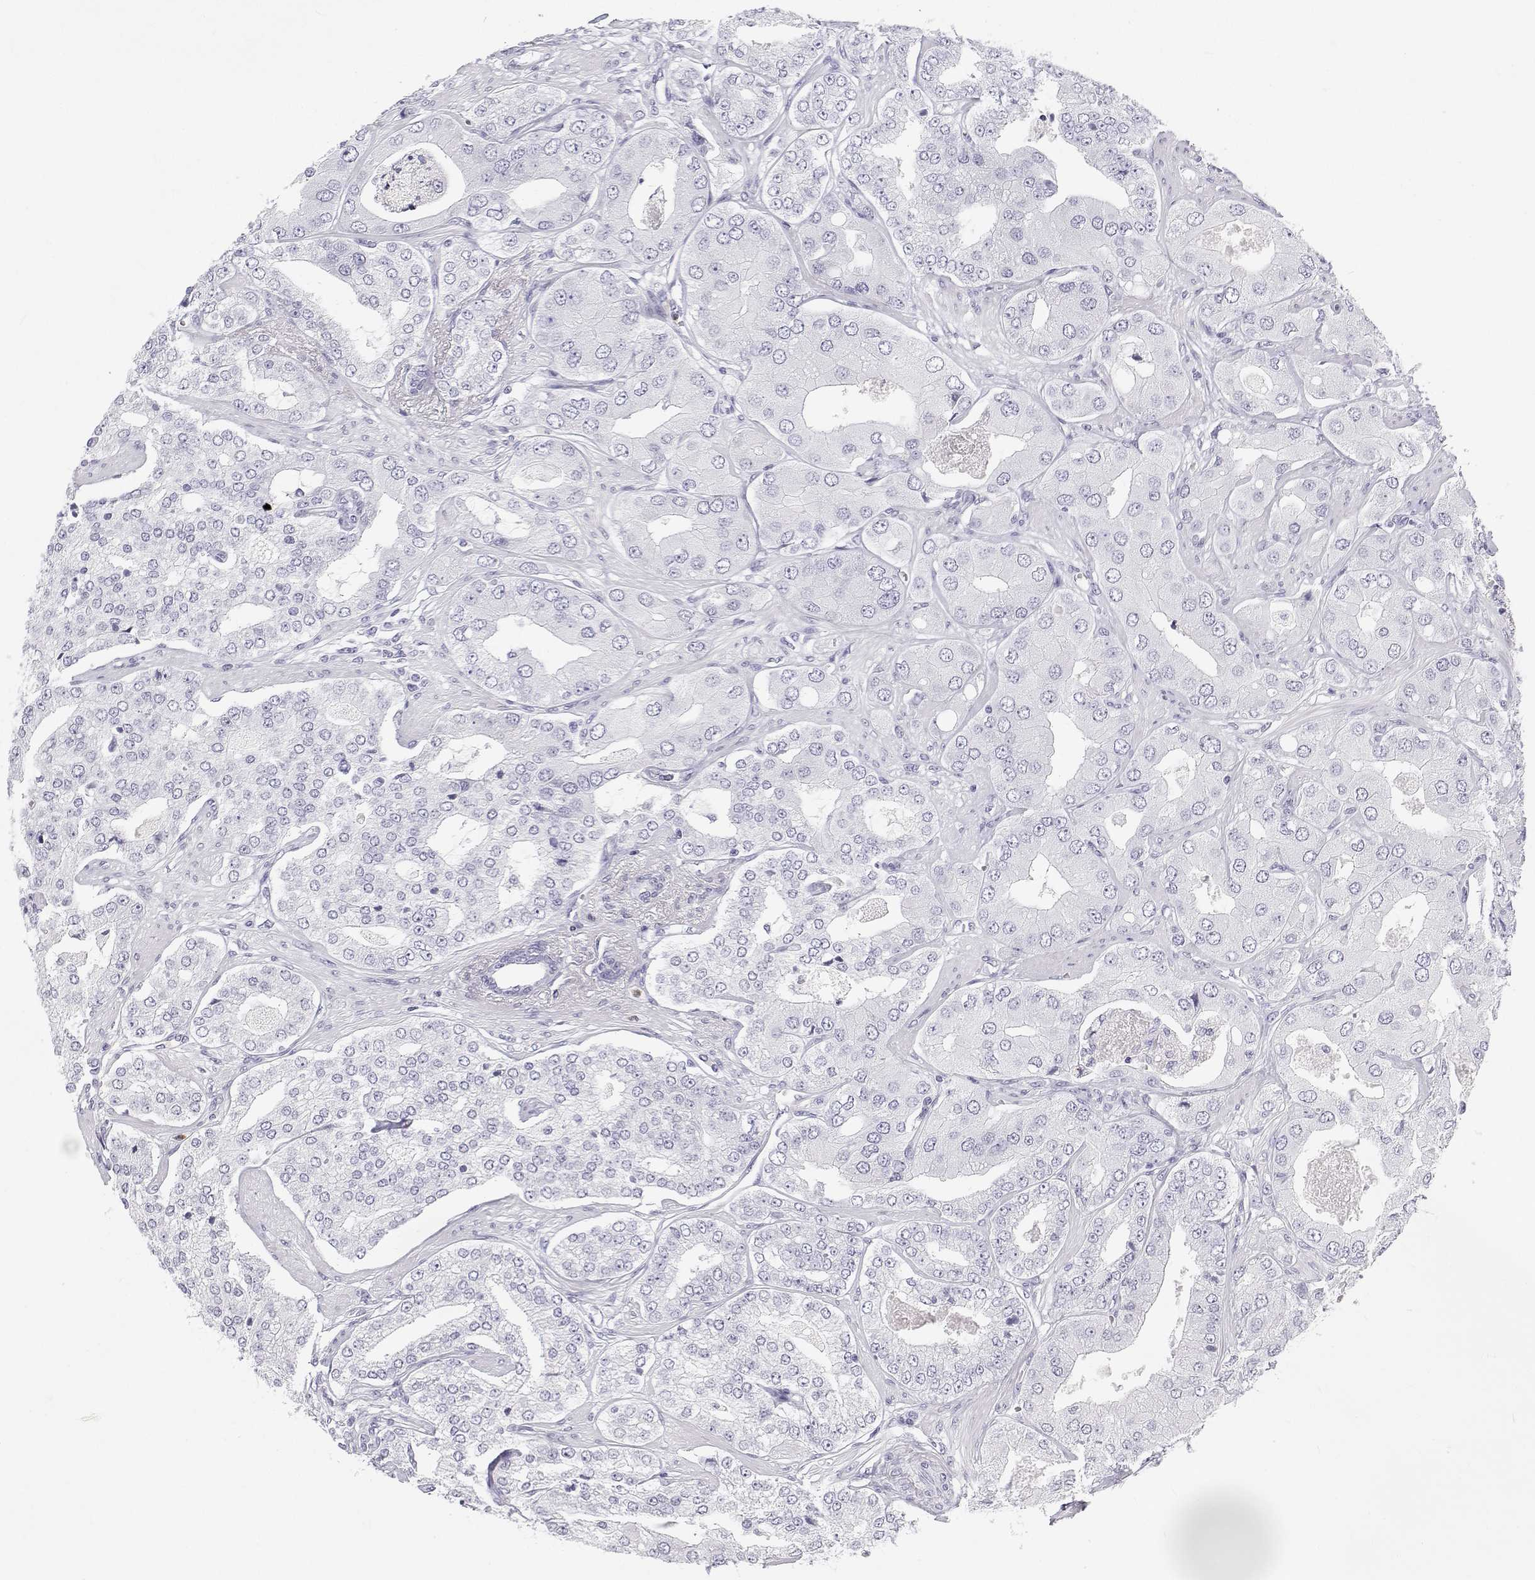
{"staining": {"intensity": "negative", "quantity": "none", "location": "none"}, "tissue": "prostate cancer", "cell_type": "Tumor cells", "image_type": "cancer", "snomed": [{"axis": "morphology", "description": "Adenocarcinoma, Low grade"}, {"axis": "topography", "description": "Prostate"}], "caption": "Prostate adenocarcinoma (low-grade) was stained to show a protein in brown. There is no significant positivity in tumor cells. (DAB (3,3'-diaminobenzidine) IHC with hematoxylin counter stain).", "gene": "SFTPB", "patient": {"sex": "male", "age": 60}}